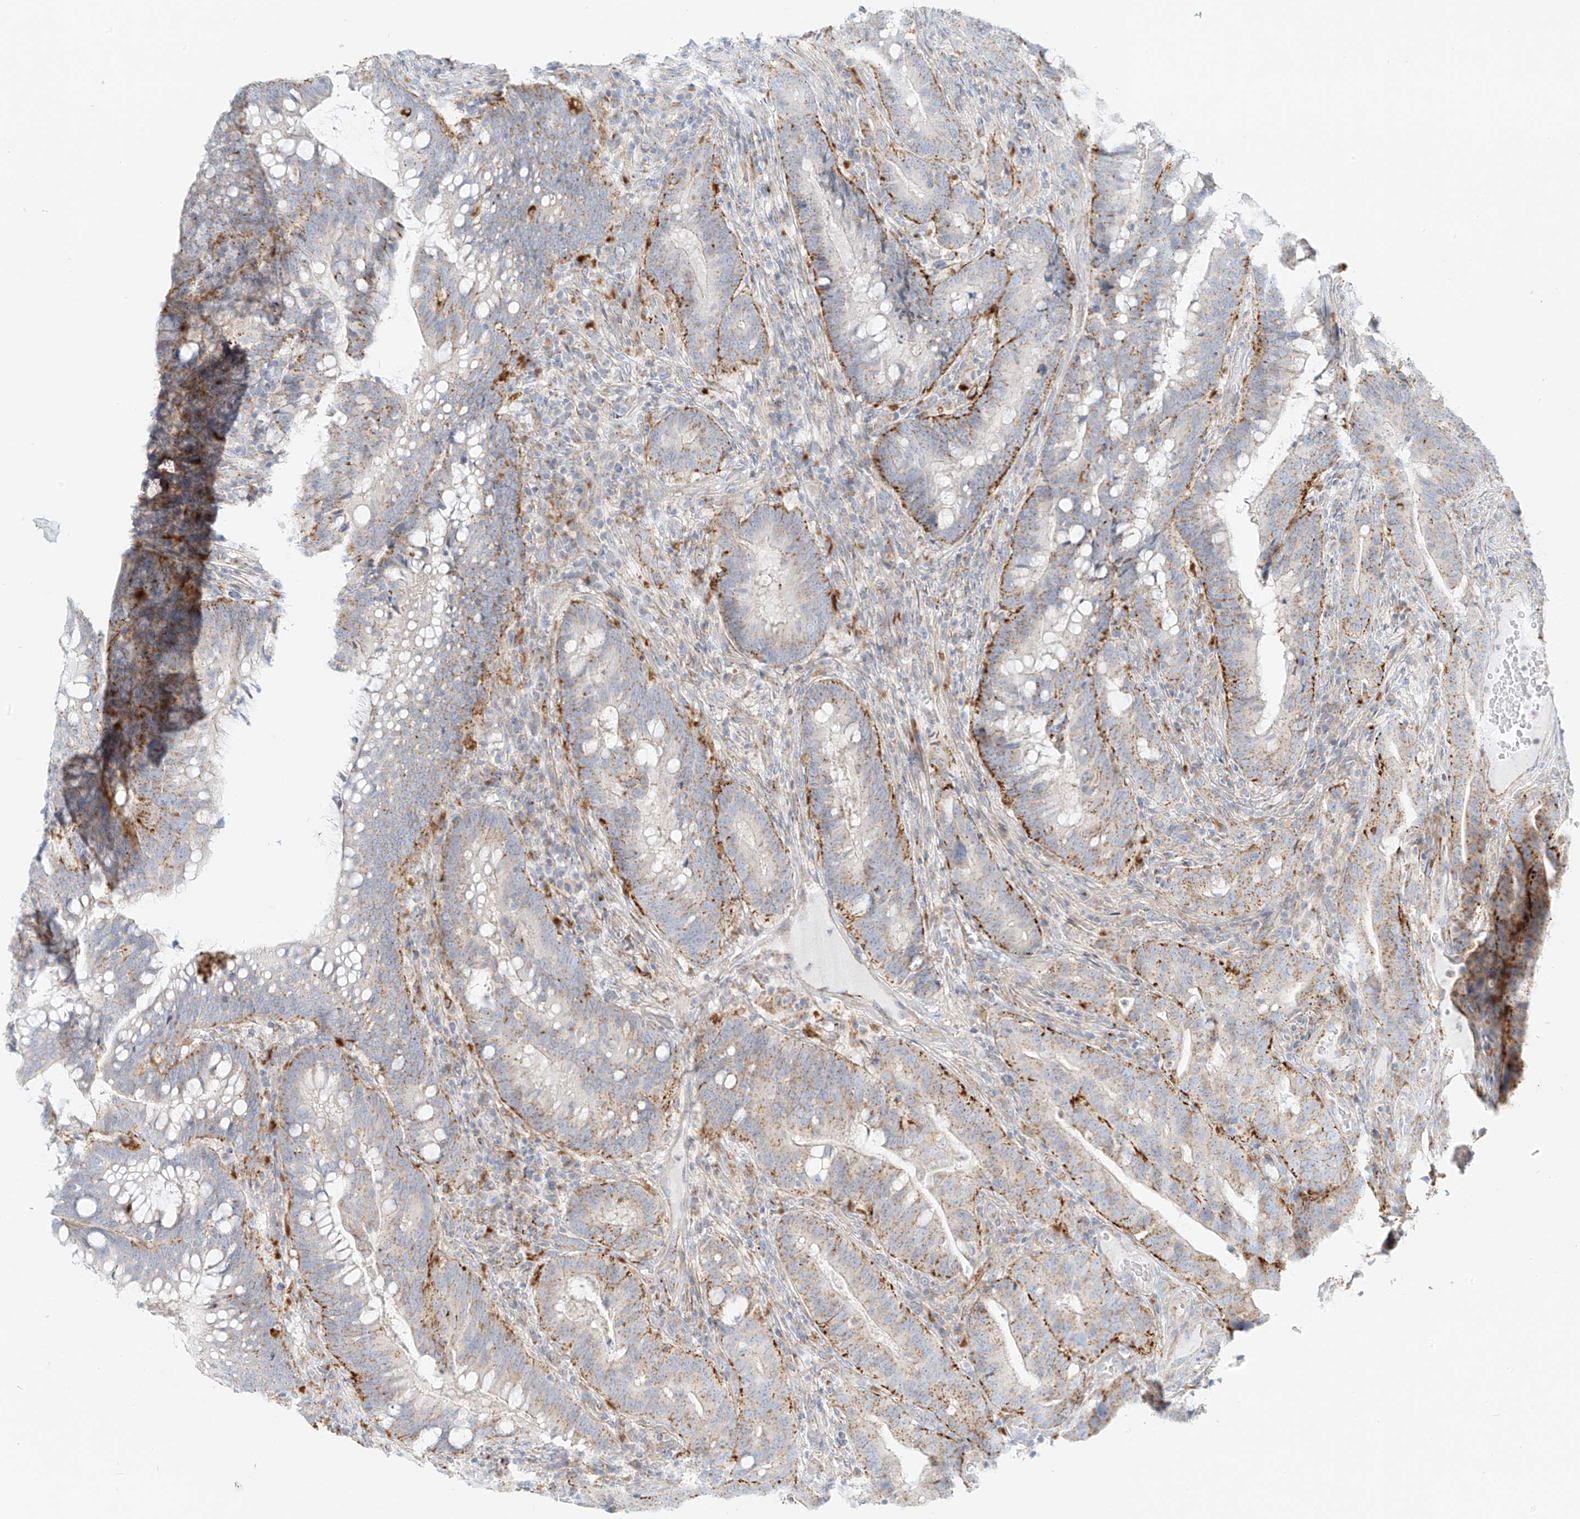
{"staining": {"intensity": "moderate", "quantity": "25%-75%", "location": "cytoplasmic/membranous"}, "tissue": "colorectal cancer", "cell_type": "Tumor cells", "image_type": "cancer", "snomed": [{"axis": "morphology", "description": "Adenocarcinoma, NOS"}, {"axis": "topography", "description": "Colon"}], "caption": "Human colorectal adenocarcinoma stained for a protein (brown) exhibits moderate cytoplasmic/membranous positive expression in approximately 25%-75% of tumor cells.", "gene": "SLC35F6", "patient": {"sex": "female", "age": 66}}